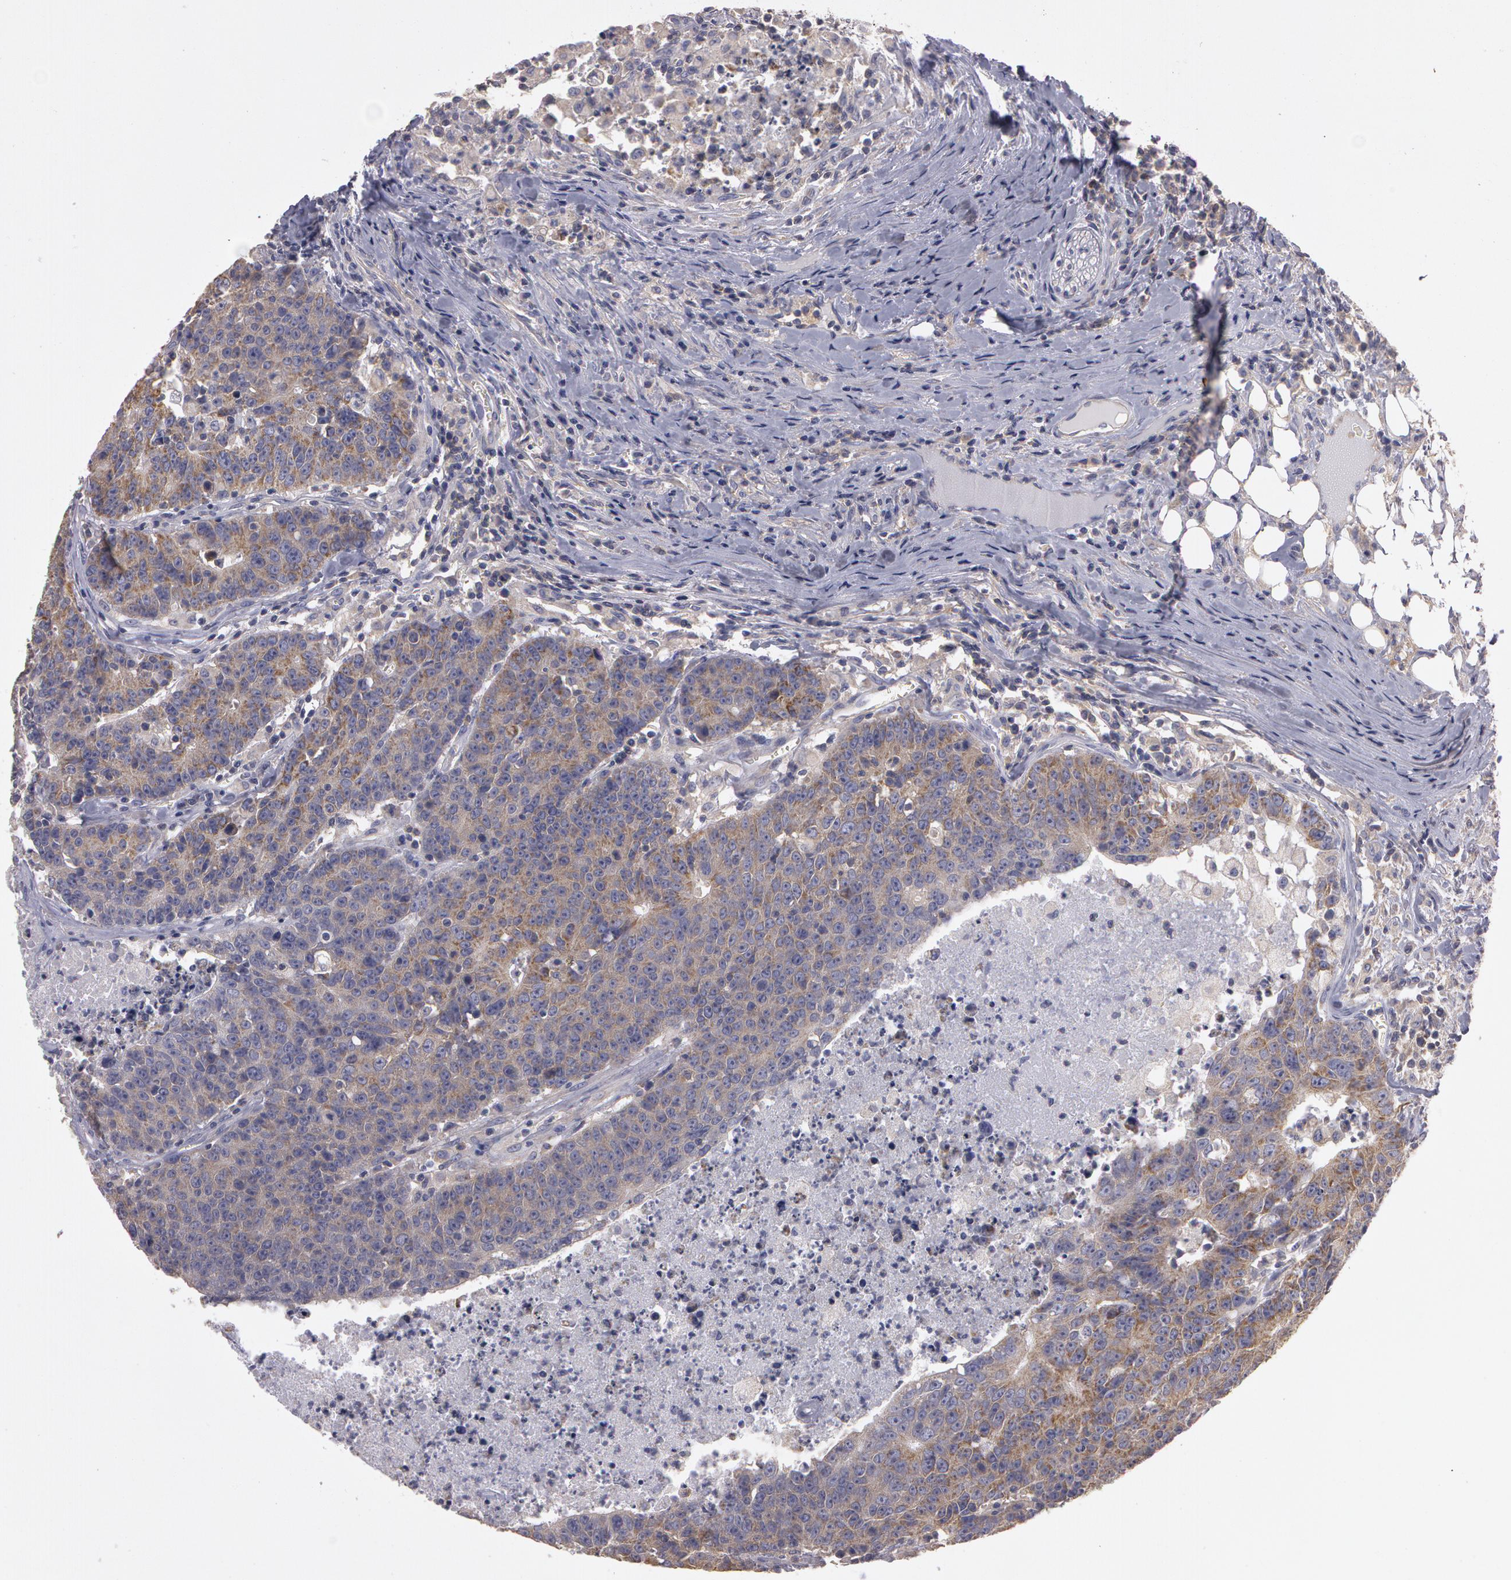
{"staining": {"intensity": "weak", "quantity": ">75%", "location": "cytoplasmic/membranous"}, "tissue": "colorectal cancer", "cell_type": "Tumor cells", "image_type": "cancer", "snomed": [{"axis": "morphology", "description": "Adenocarcinoma, NOS"}, {"axis": "topography", "description": "Colon"}], "caption": "Immunohistochemistry (IHC) (DAB (3,3'-diaminobenzidine)) staining of adenocarcinoma (colorectal) reveals weak cytoplasmic/membranous protein staining in about >75% of tumor cells.", "gene": "NEK9", "patient": {"sex": "female", "age": 53}}